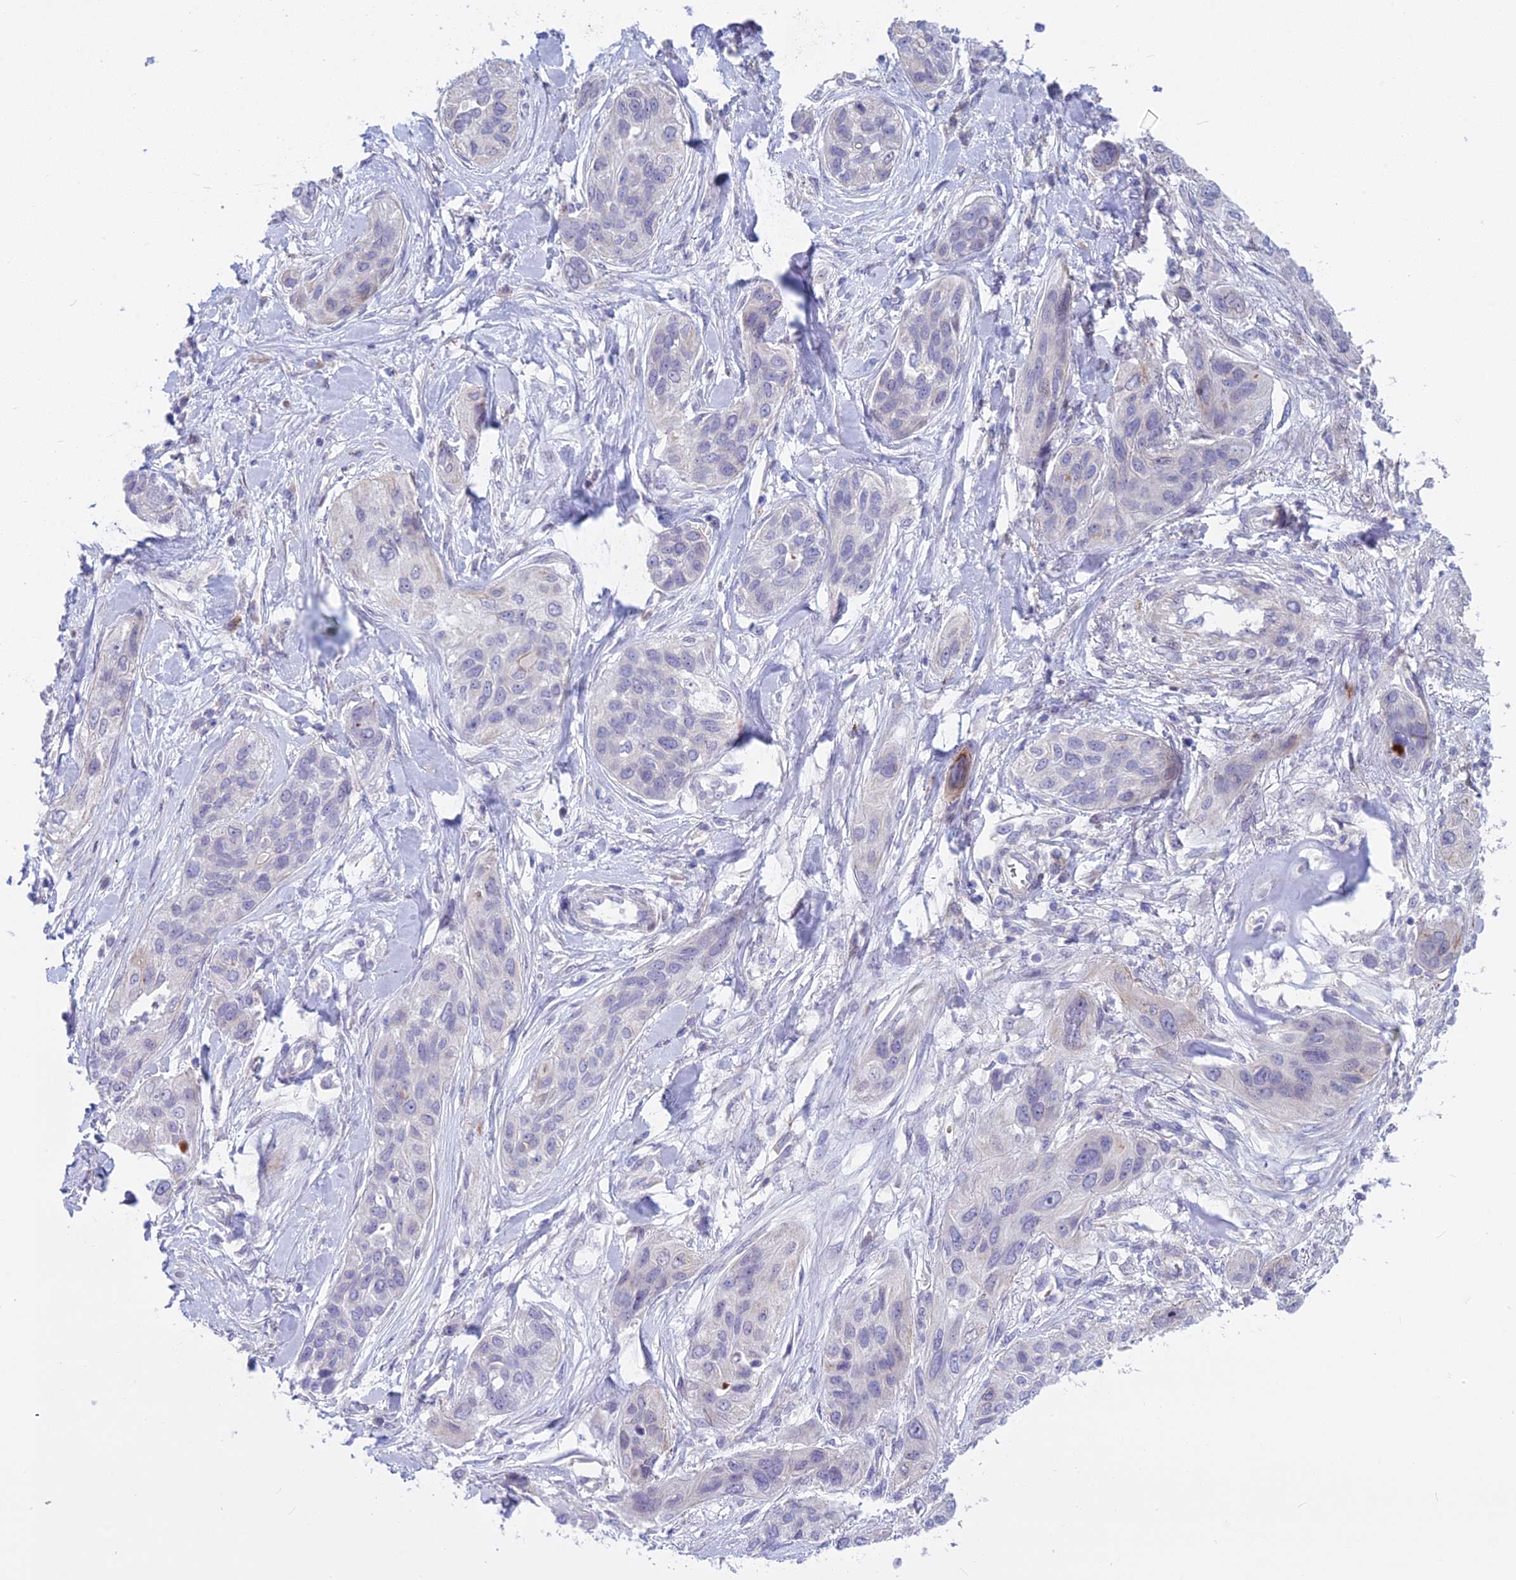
{"staining": {"intensity": "negative", "quantity": "none", "location": "none"}, "tissue": "lung cancer", "cell_type": "Tumor cells", "image_type": "cancer", "snomed": [{"axis": "morphology", "description": "Squamous cell carcinoma, NOS"}, {"axis": "topography", "description": "Lung"}], "caption": "Lung squamous cell carcinoma was stained to show a protein in brown. There is no significant expression in tumor cells. (Immunohistochemistry (ihc), brightfield microscopy, high magnification).", "gene": "PCDHB14", "patient": {"sex": "female", "age": 70}}